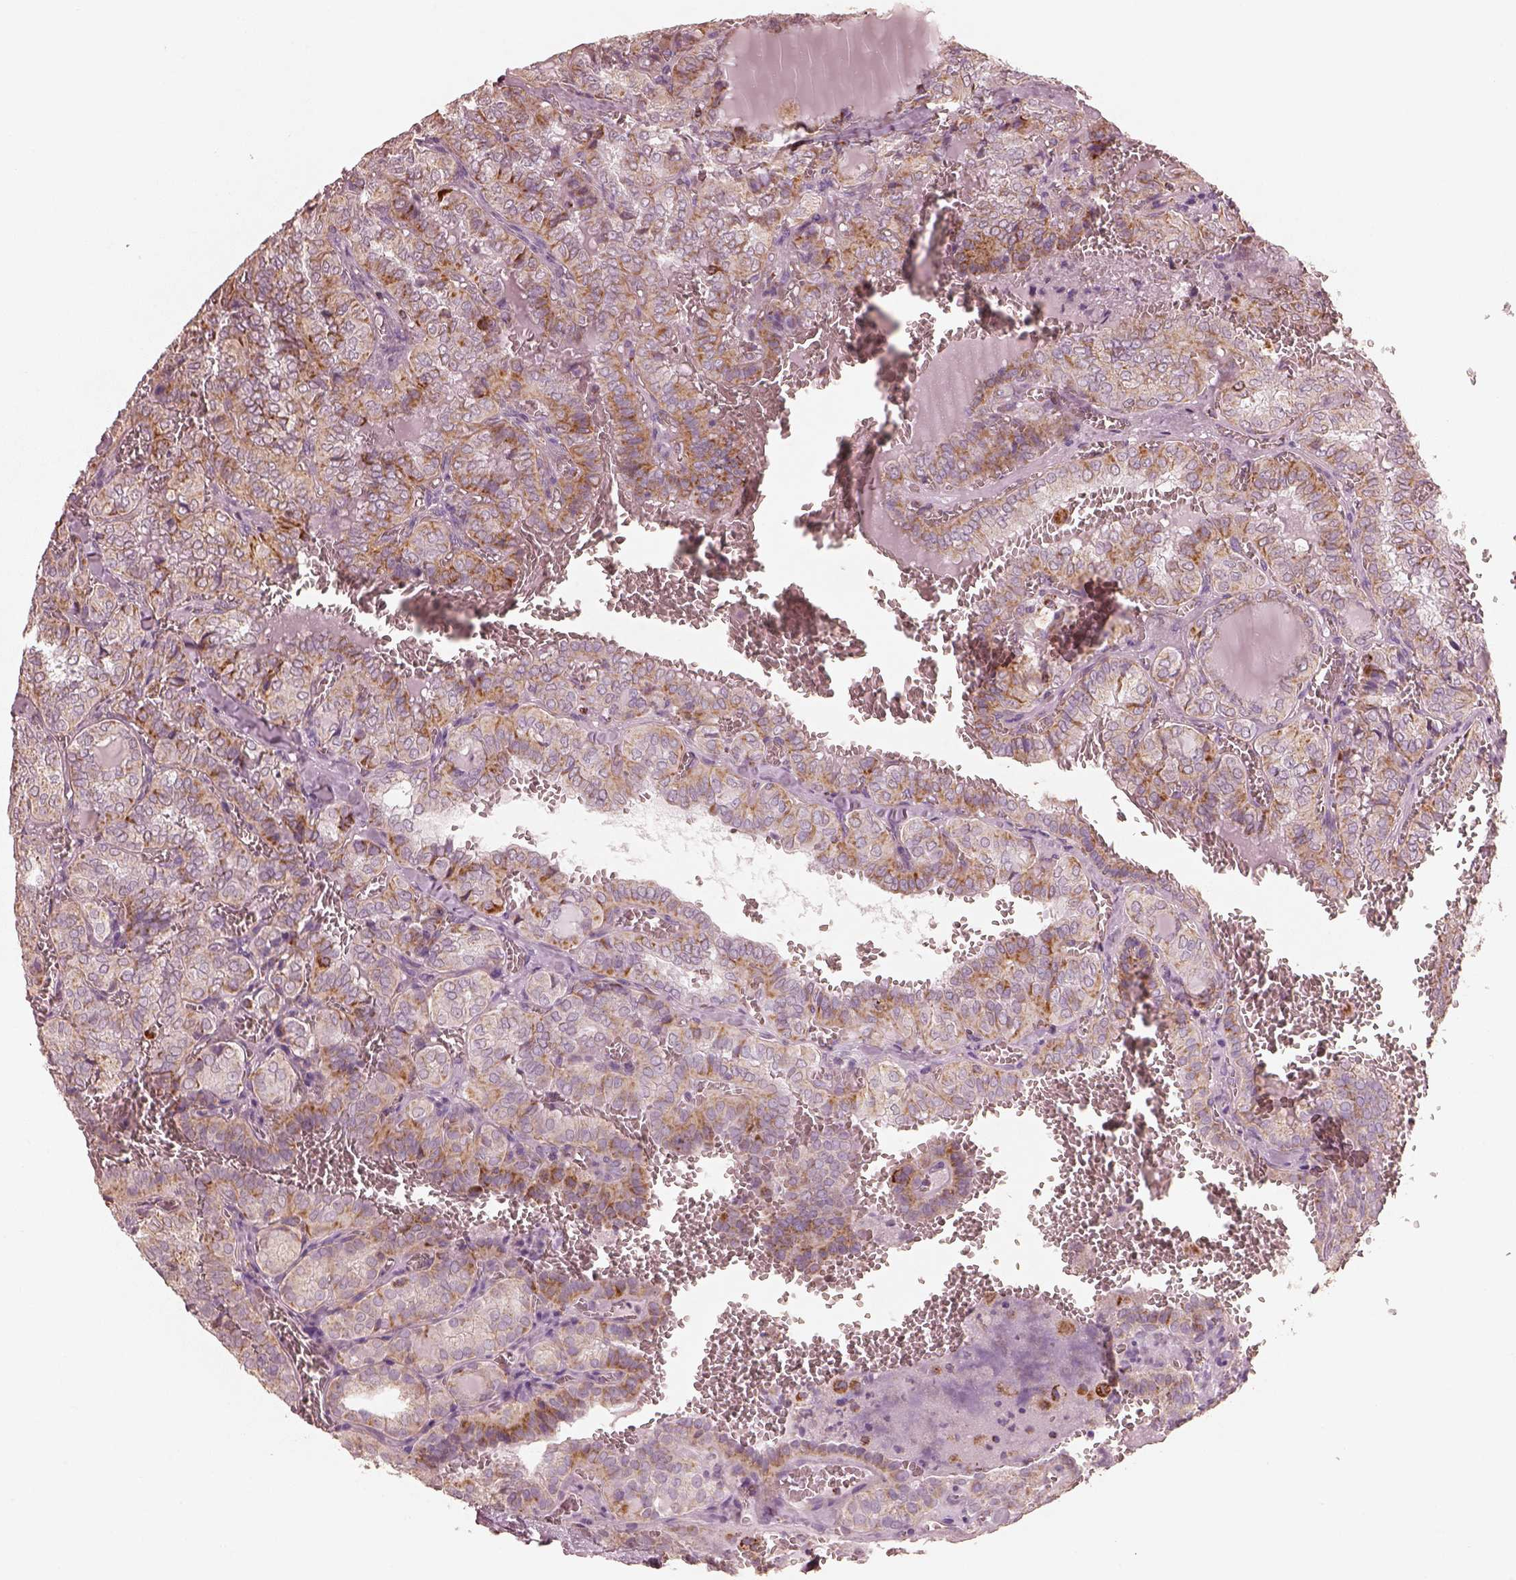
{"staining": {"intensity": "moderate", "quantity": ">75%", "location": "cytoplasmic/membranous"}, "tissue": "thyroid cancer", "cell_type": "Tumor cells", "image_type": "cancer", "snomed": [{"axis": "morphology", "description": "Papillary adenocarcinoma, NOS"}, {"axis": "topography", "description": "Thyroid gland"}], "caption": "IHC (DAB (3,3'-diaminobenzidine)) staining of human thyroid cancer shows moderate cytoplasmic/membranous protein staining in about >75% of tumor cells. (Stains: DAB in brown, nuclei in blue, Microscopy: brightfield microscopy at high magnification).", "gene": "ENTPD6", "patient": {"sex": "female", "age": 41}}